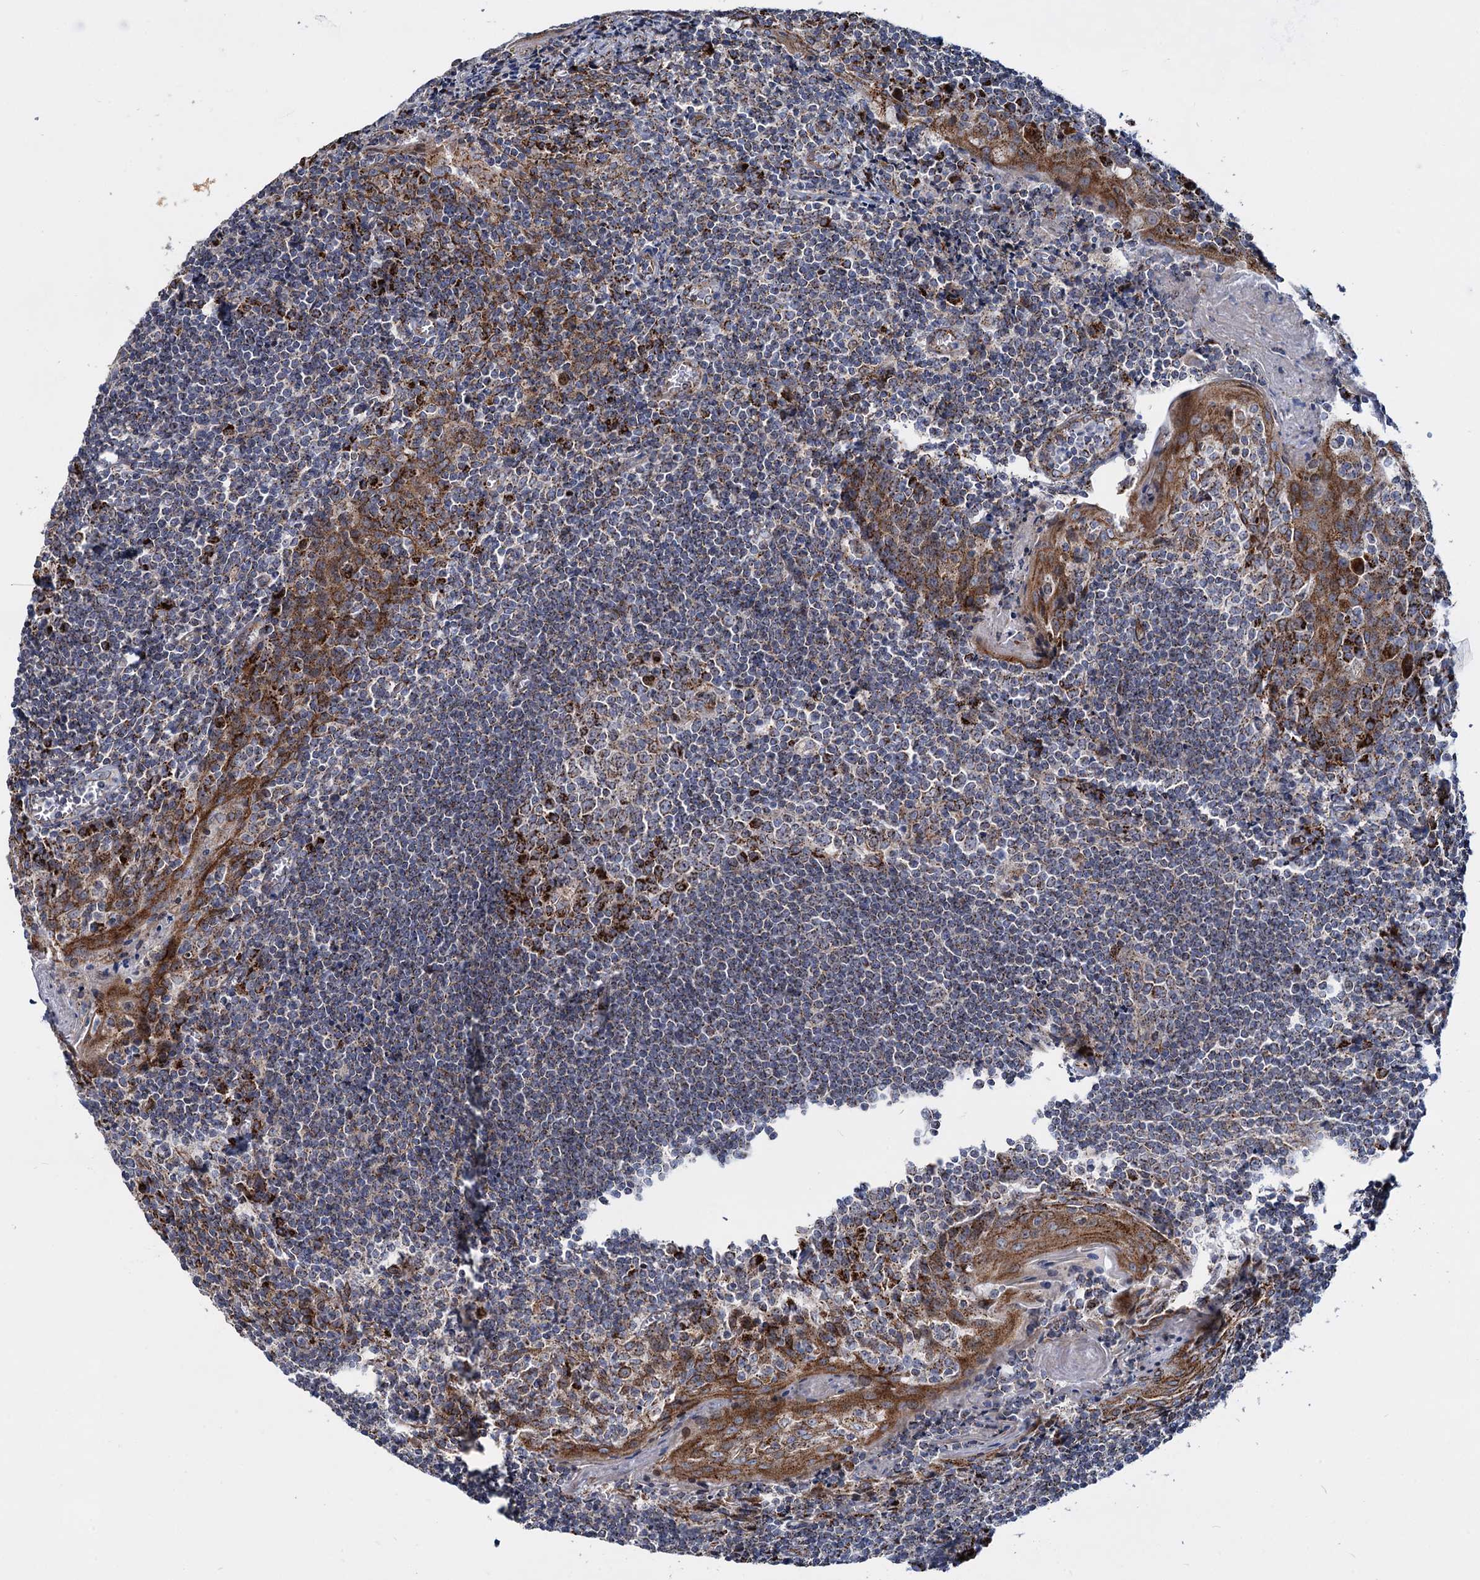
{"staining": {"intensity": "strong", "quantity": "<25%", "location": "cytoplasmic/membranous"}, "tissue": "tonsil", "cell_type": "Germinal center cells", "image_type": "normal", "snomed": [{"axis": "morphology", "description": "Normal tissue, NOS"}, {"axis": "topography", "description": "Tonsil"}], "caption": "This is a micrograph of immunohistochemistry (IHC) staining of unremarkable tonsil, which shows strong expression in the cytoplasmic/membranous of germinal center cells.", "gene": "SUPT20H", "patient": {"sex": "male", "age": 27}}